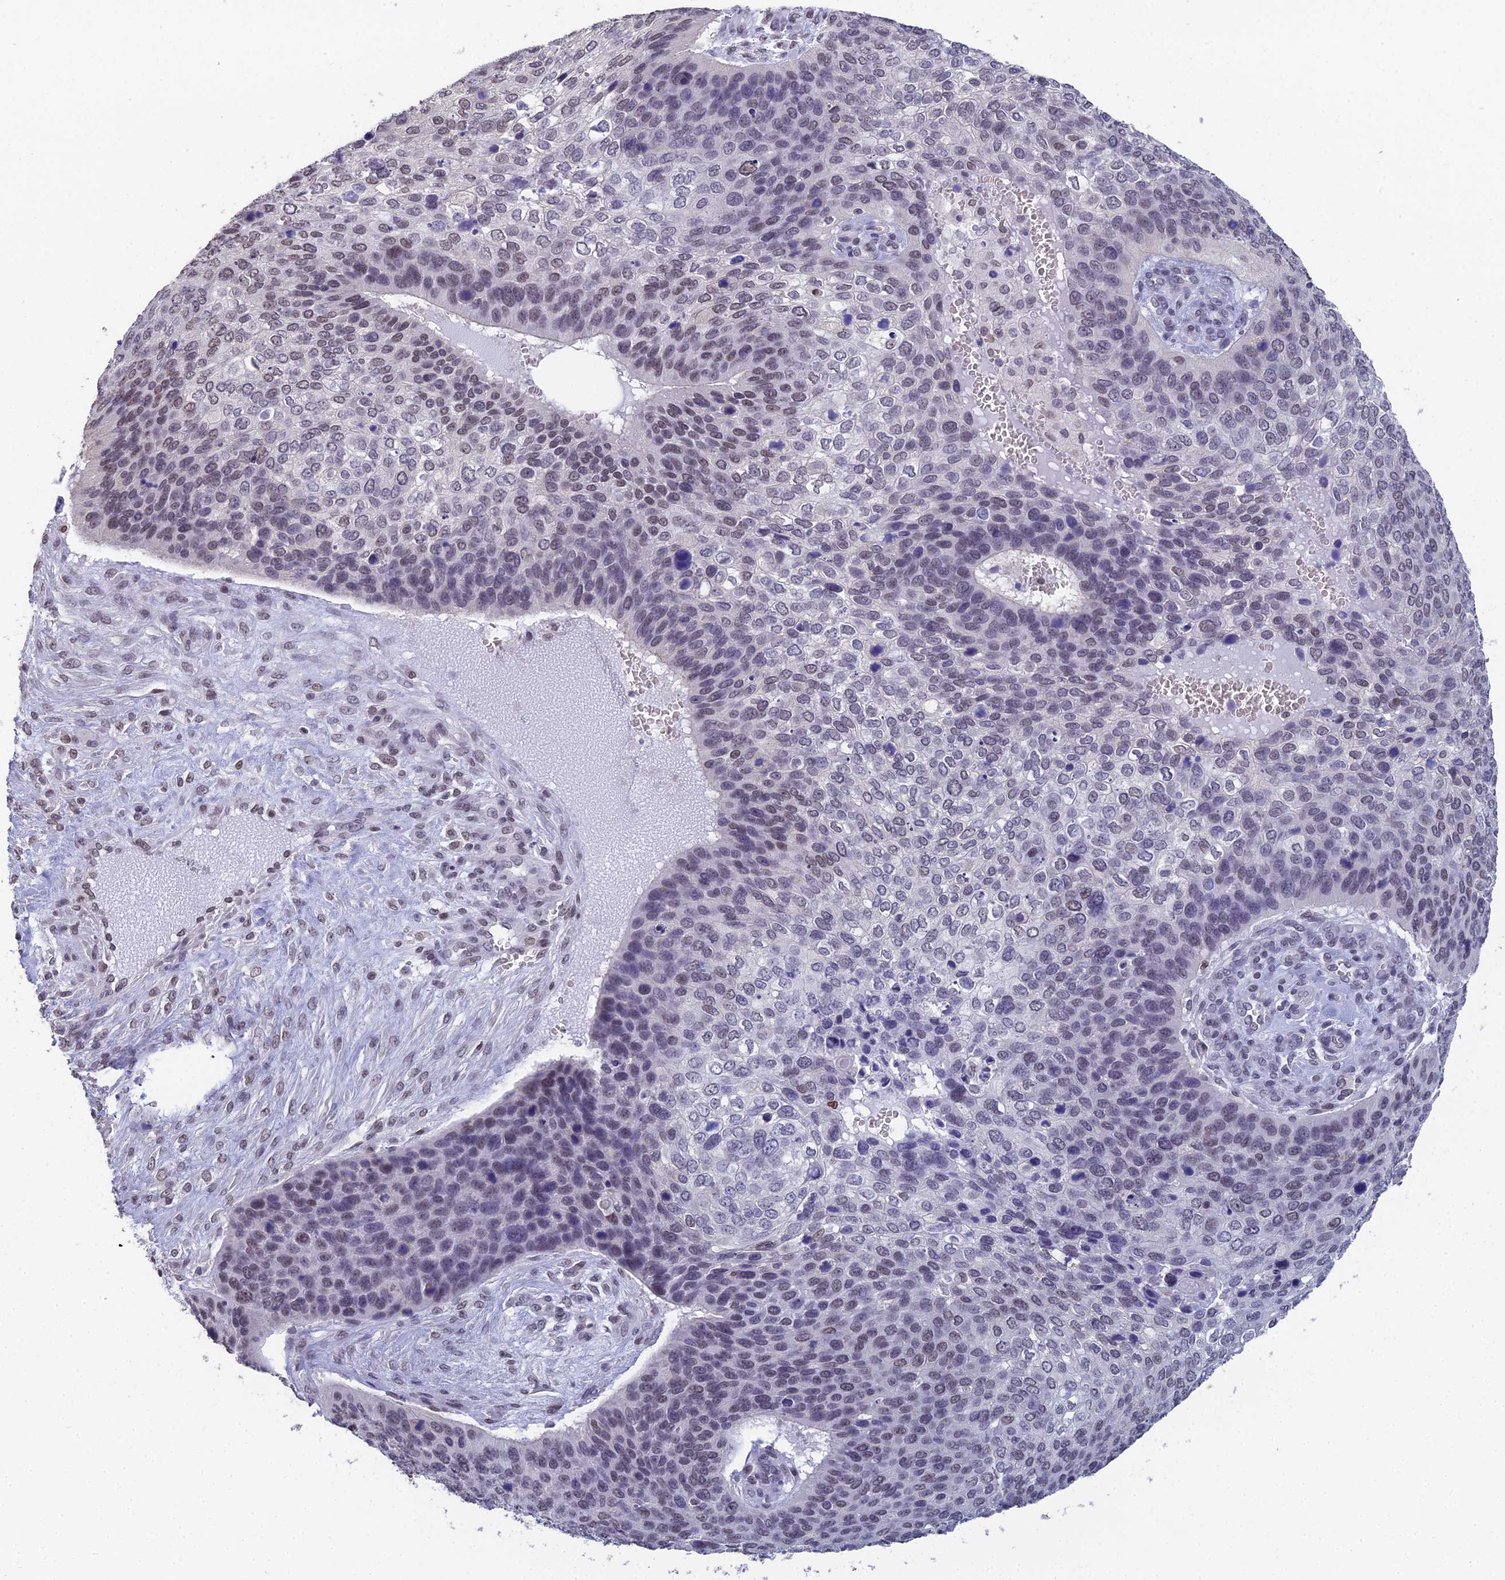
{"staining": {"intensity": "weak", "quantity": "25%-75%", "location": "nuclear"}, "tissue": "skin cancer", "cell_type": "Tumor cells", "image_type": "cancer", "snomed": [{"axis": "morphology", "description": "Basal cell carcinoma"}, {"axis": "topography", "description": "Skin"}], "caption": "An image of skin basal cell carcinoma stained for a protein displays weak nuclear brown staining in tumor cells. The staining was performed using DAB (3,3'-diaminobenzidine) to visualize the protein expression in brown, while the nuclei were stained in blue with hematoxylin (Magnification: 20x).", "gene": "CCDC97", "patient": {"sex": "female", "age": 74}}